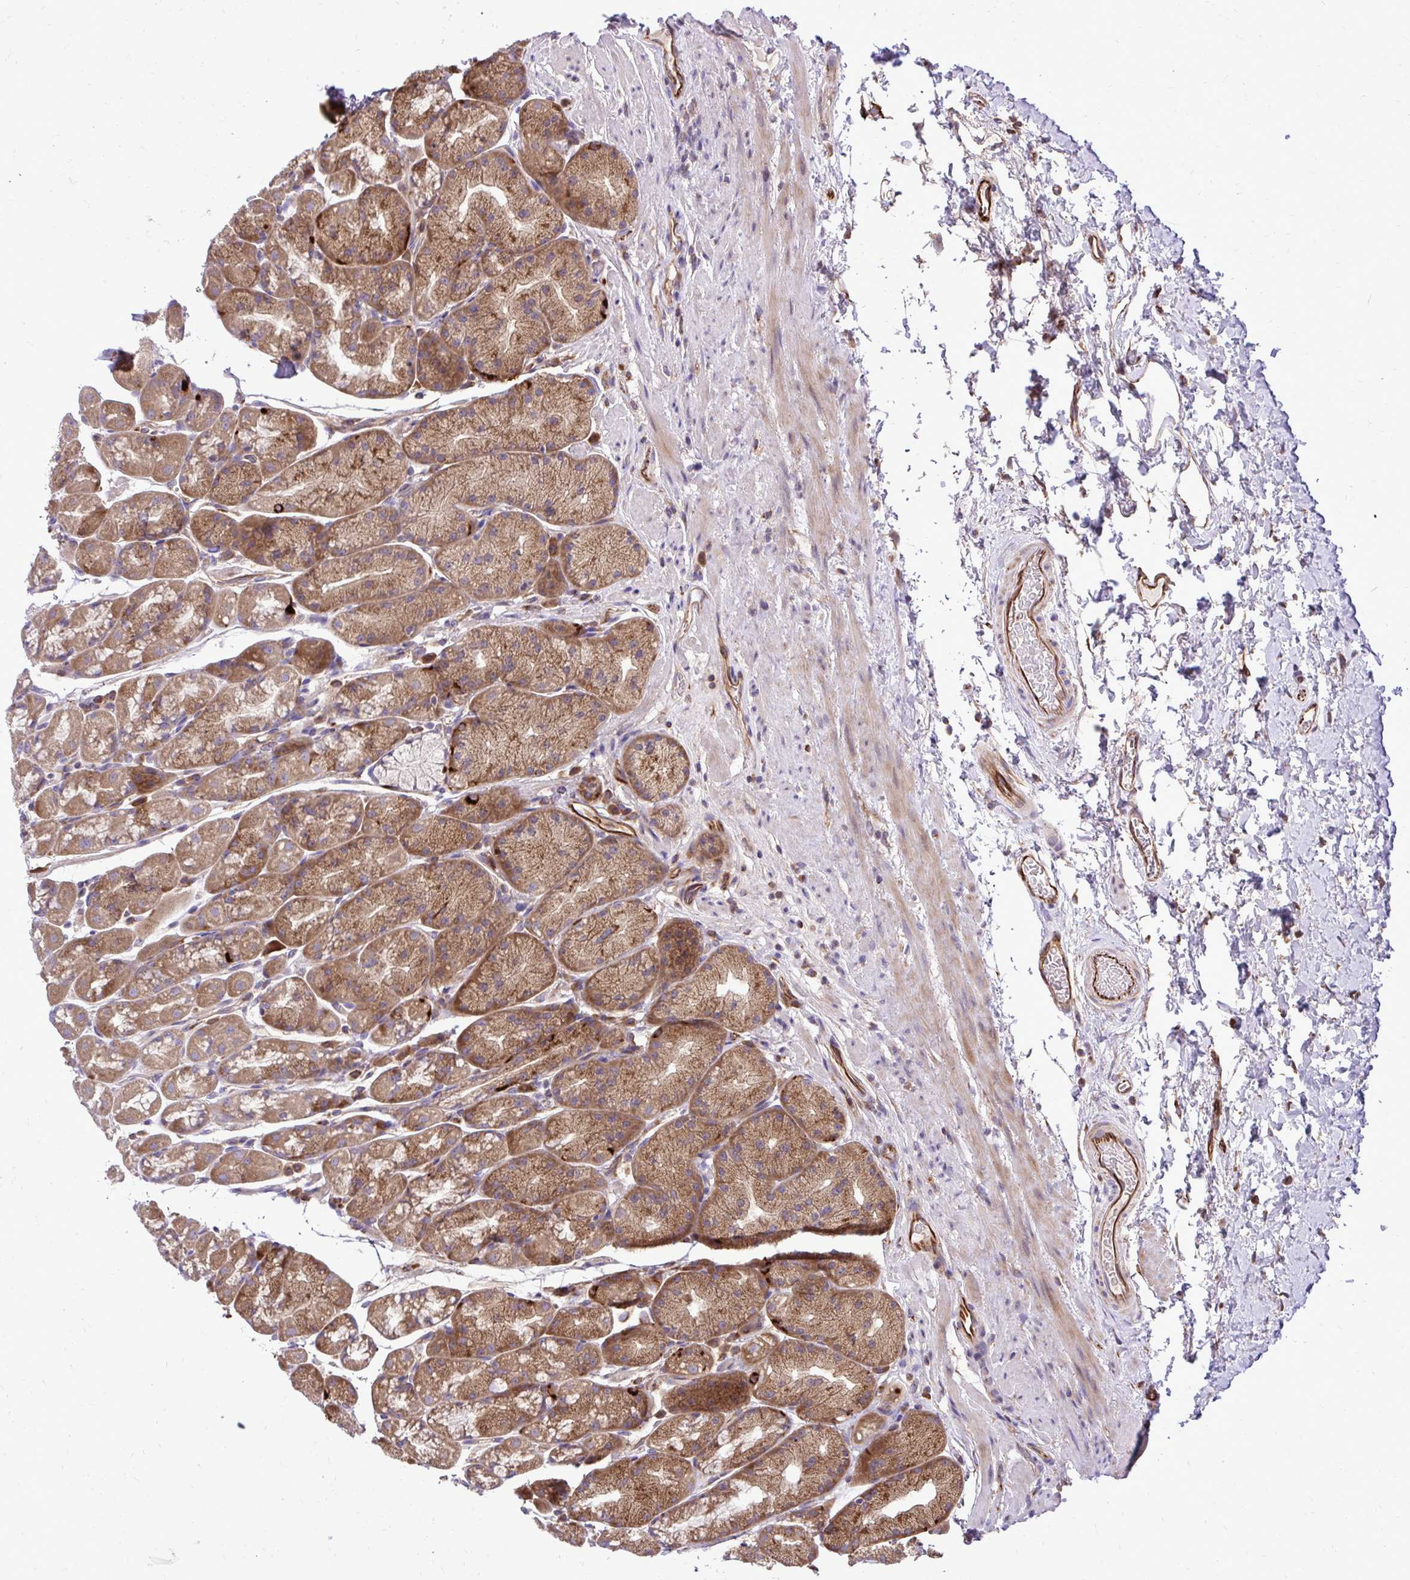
{"staining": {"intensity": "weak", "quantity": ">75%", "location": "cytoplasmic/membranous"}, "tissue": "stomach", "cell_type": "Glandular cells", "image_type": "normal", "snomed": [{"axis": "morphology", "description": "Normal tissue, NOS"}, {"axis": "topography", "description": "Stomach, lower"}], "caption": "Glandular cells exhibit low levels of weak cytoplasmic/membranous positivity in about >75% of cells in unremarkable stomach. The staining was performed using DAB to visualize the protein expression in brown, while the nuclei were stained in blue with hematoxylin (Magnification: 20x).", "gene": "PAIP2", "patient": {"sex": "male", "age": 67}}